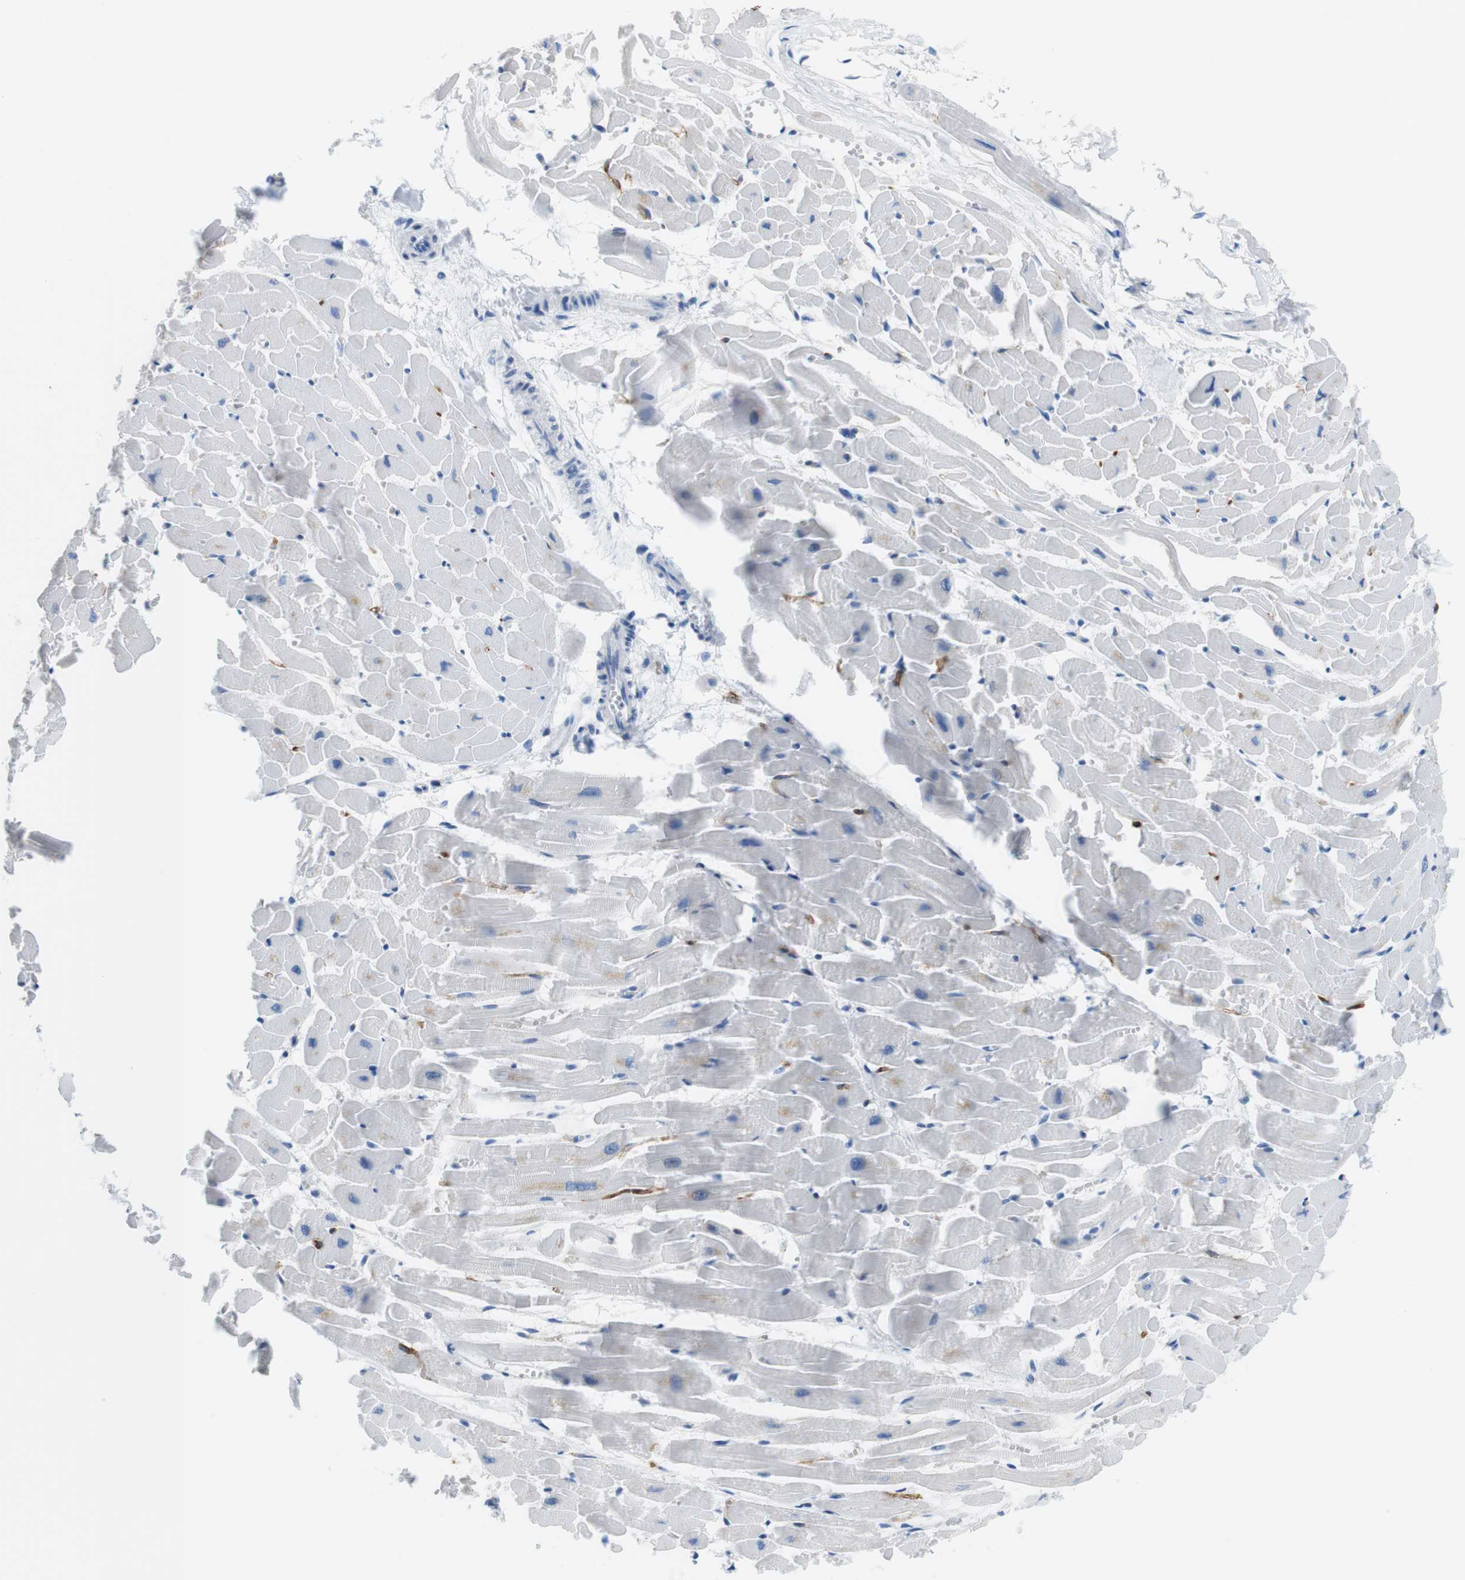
{"staining": {"intensity": "weak", "quantity": "<25%", "location": "cytoplasmic/membranous"}, "tissue": "heart muscle", "cell_type": "Cardiomyocytes", "image_type": "normal", "snomed": [{"axis": "morphology", "description": "Normal tissue, NOS"}, {"axis": "topography", "description": "Heart"}], "caption": "This is an IHC histopathology image of benign human heart muscle. There is no expression in cardiomyocytes.", "gene": "TNFRSF4", "patient": {"sex": "female", "age": 19}}